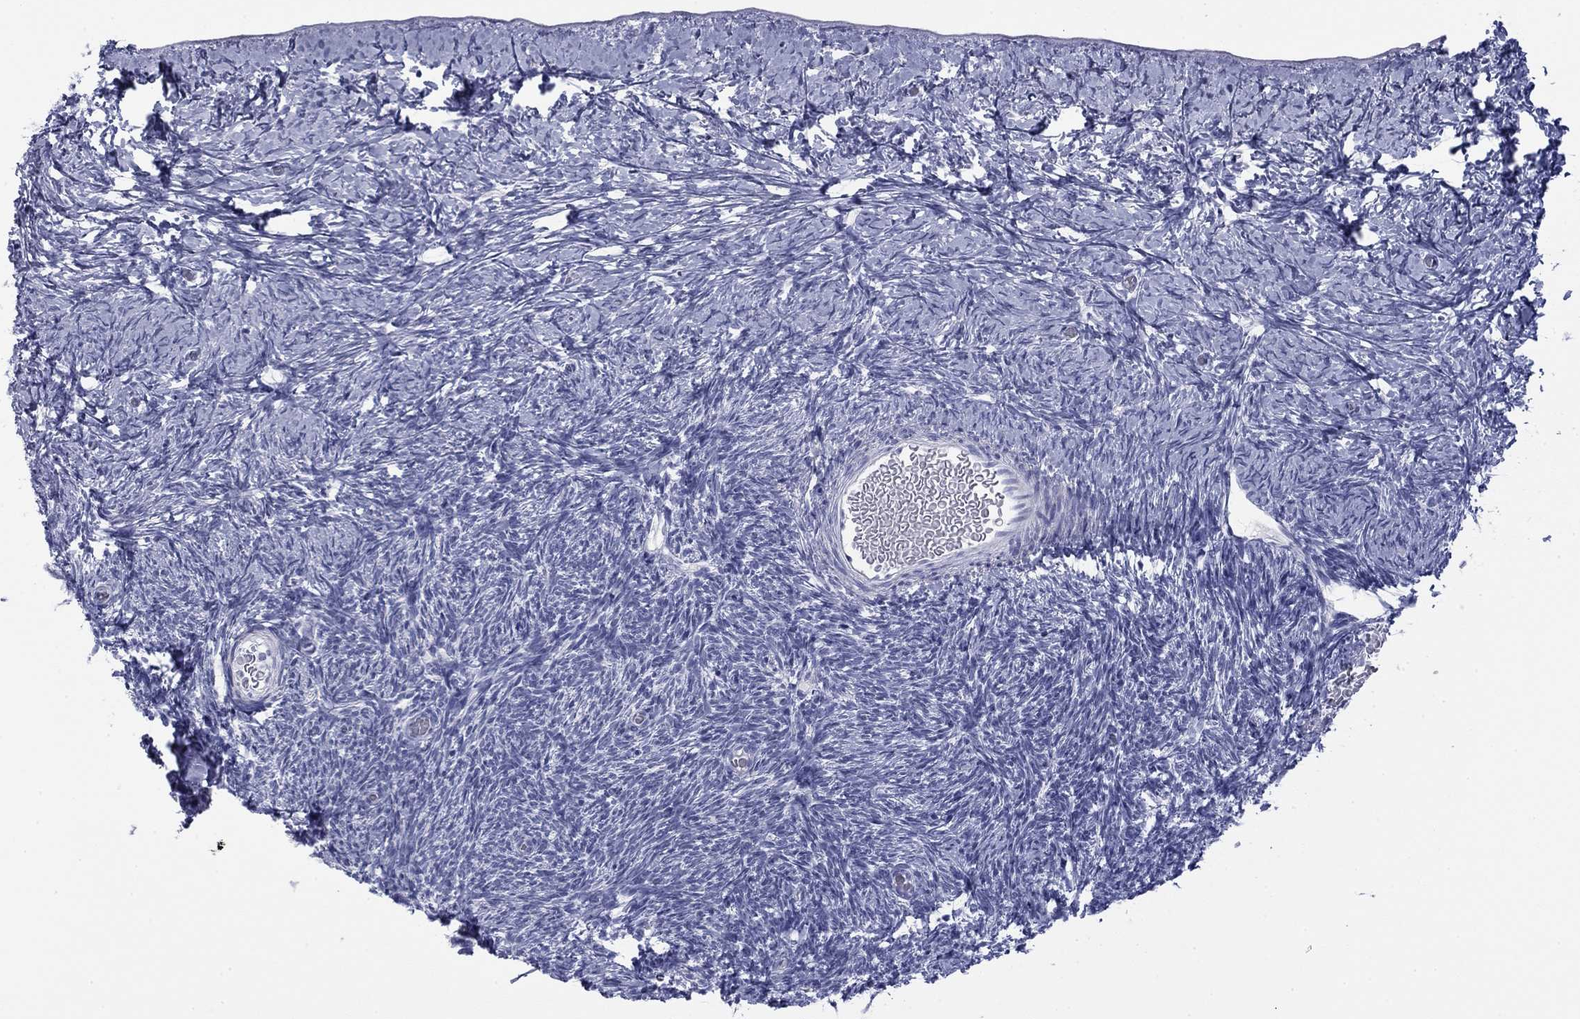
{"staining": {"intensity": "strong", "quantity": "25%-75%", "location": "cytoplasmic/membranous"}, "tissue": "ovary", "cell_type": "Follicle cells", "image_type": "normal", "snomed": [{"axis": "morphology", "description": "Normal tissue, NOS"}, {"axis": "topography", "description": "Ovary"}], "caption": "Ovary stained with IHC exhibits strong cytoplasmic/membranous expression in approximately 25%-75% of follicle cells. (DAB = brown stain, brightfield microscopy at high magnification).", "gene": "ZP2", "patient": {"sex": "female", "age": 39}}